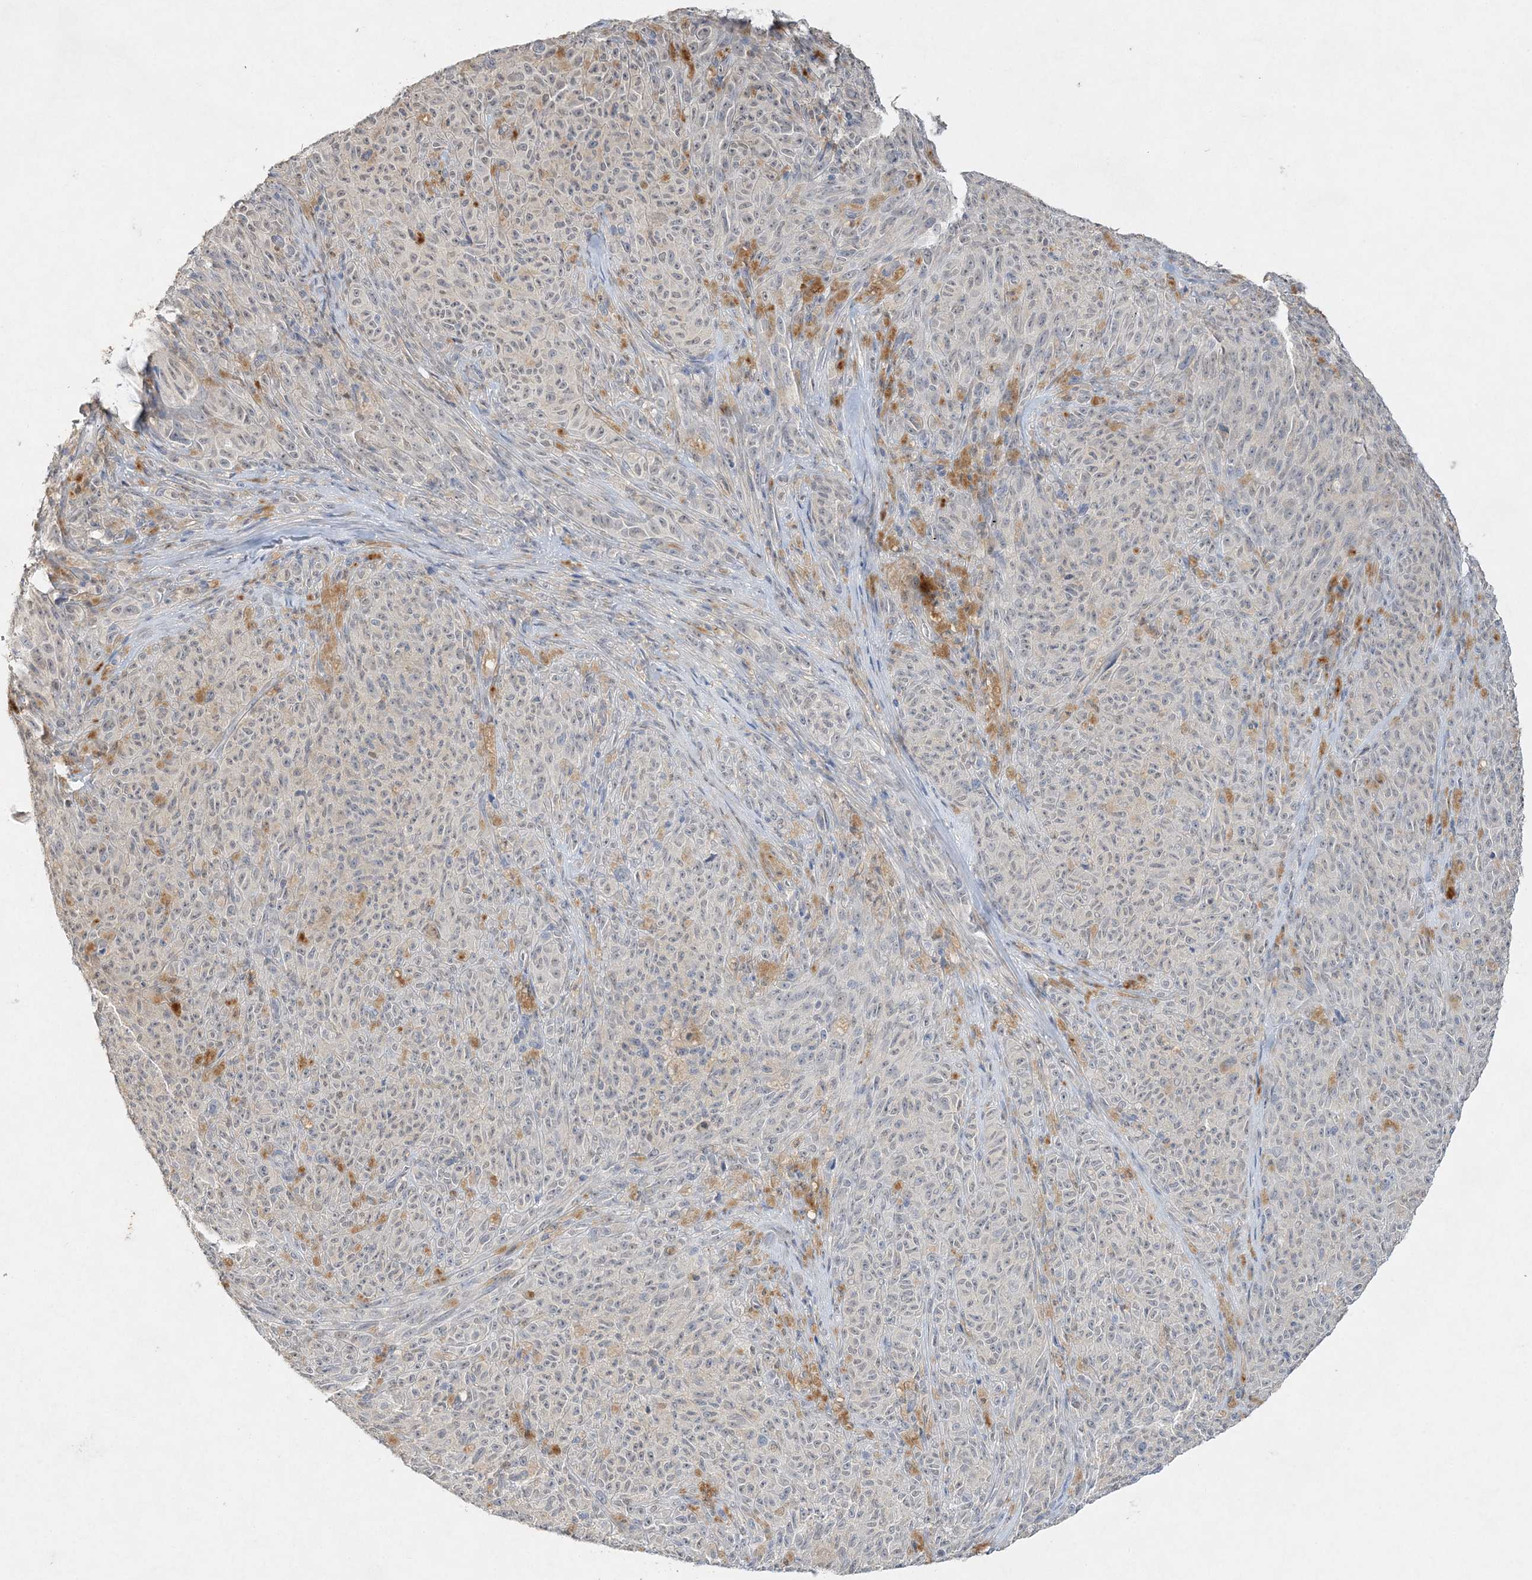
{"staining": {"intensity": "negative", "quantity": "none", "location": "none"}, "tissue": "melanoma", "cell_type": "Tumor cells", "image_type": "cancer", "snomed": [{"axis": "morphology", "description": "Malignant melanoma, NOS"}, {"axis": "topography", "description": "Skin"}], "caption": "Tumor cells are negative for protein expression in human malignant melanoma.", "gene": "MAT2B", "patient": {"sex": "female", "age": 82}}